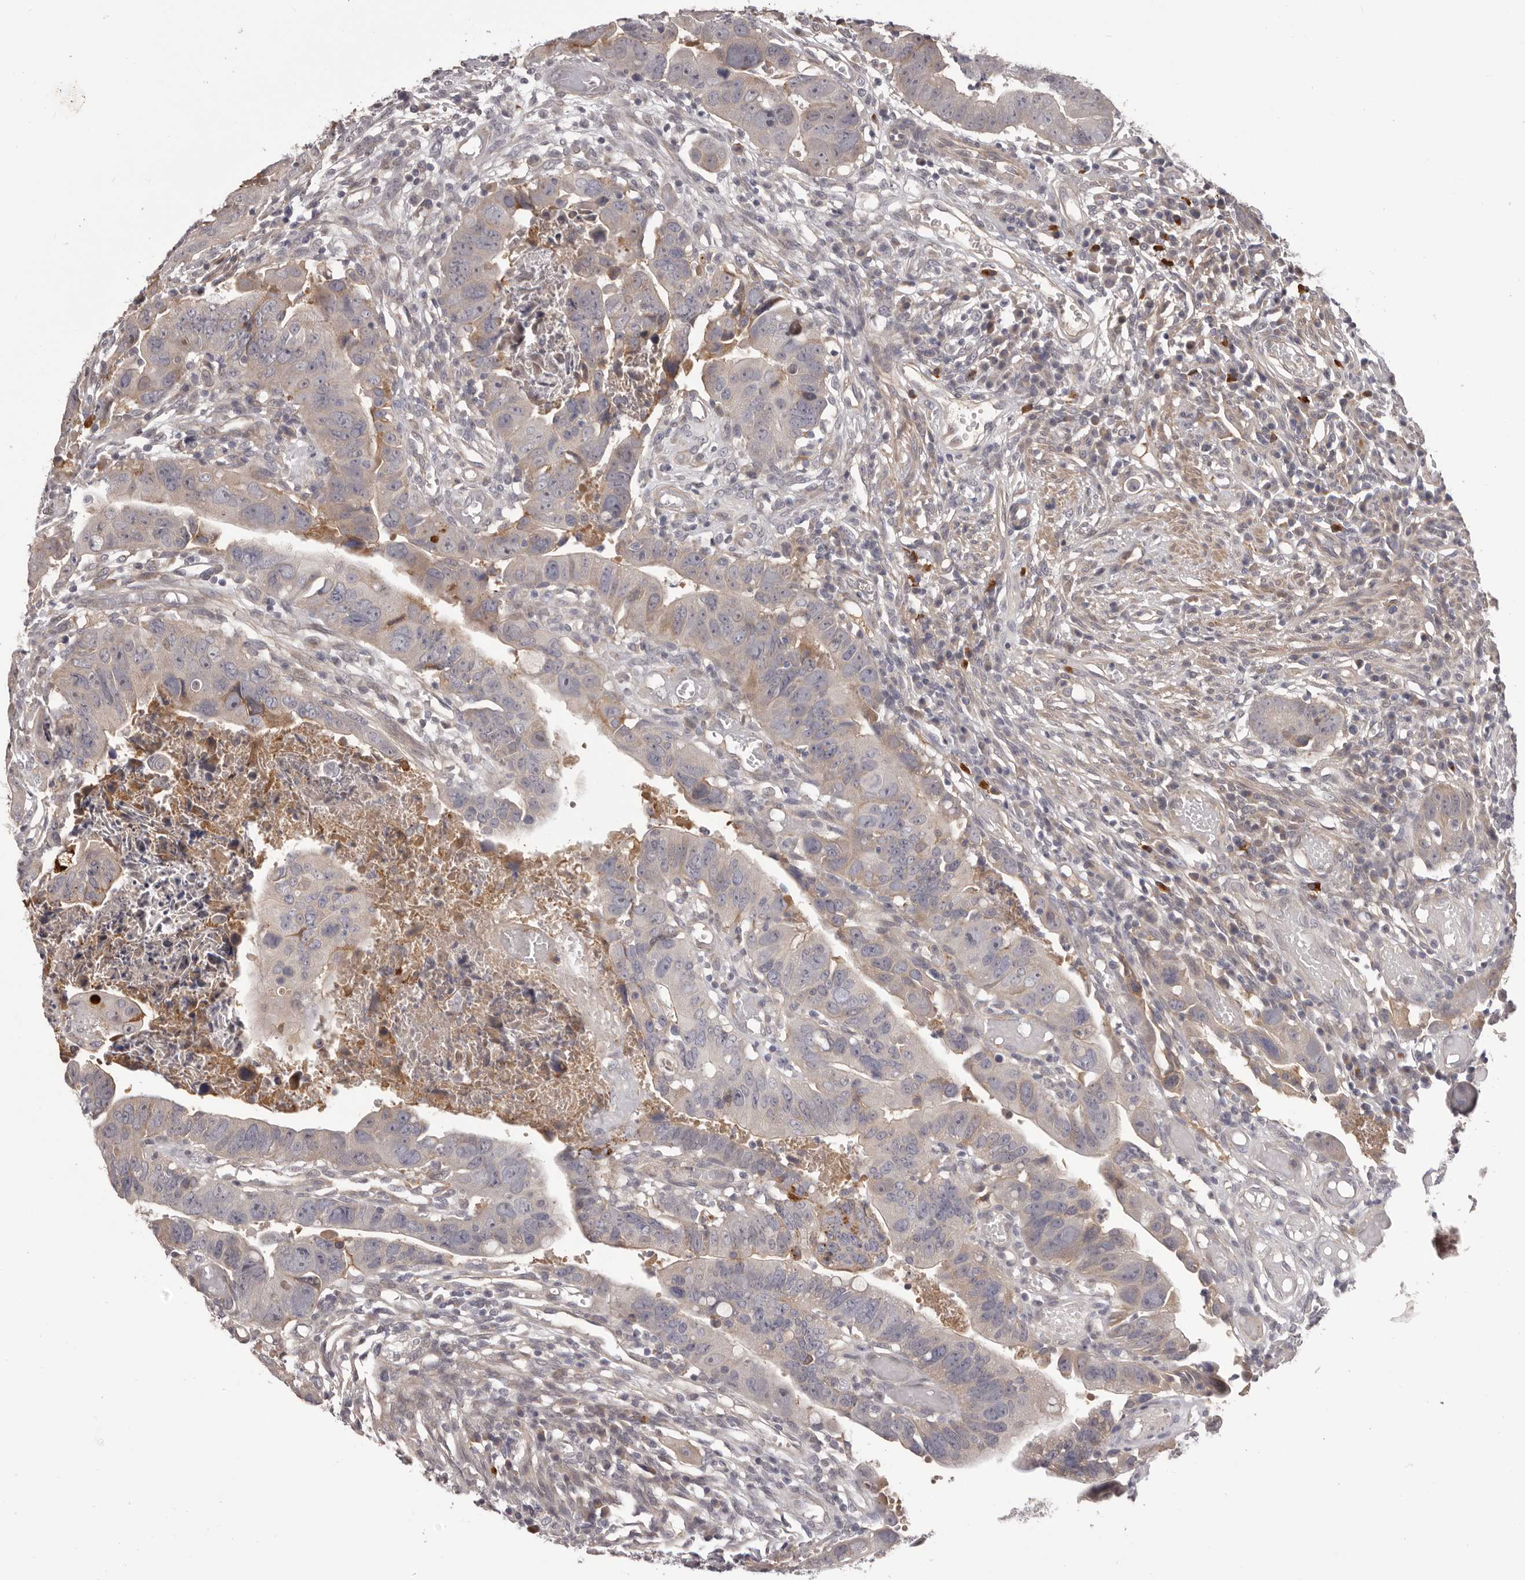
{"staining": {"intensity": "moderate", "quantity": "<25%", "location": "cytoplasmic/membranous"}, "tissue": "colorectal cancer", "cell_type": "Tumor cells", "image_type": "cancer", "snomed": [{"axis": "morphology", "description": "Adenocarcinoma, NOS"}, {"axis": "topography", "description": "Rectum"}], "caption": "Colorectal cancer (adenocarcinoma) stained for a protein demonstrates moderate cytoplasmic/membranous positivity in tumor cells. (DAB IHC, brown staining for protein, blue staining for nuclei).", "gene": "OTUD3", "patient": {"sex": "female", "age": 65}}